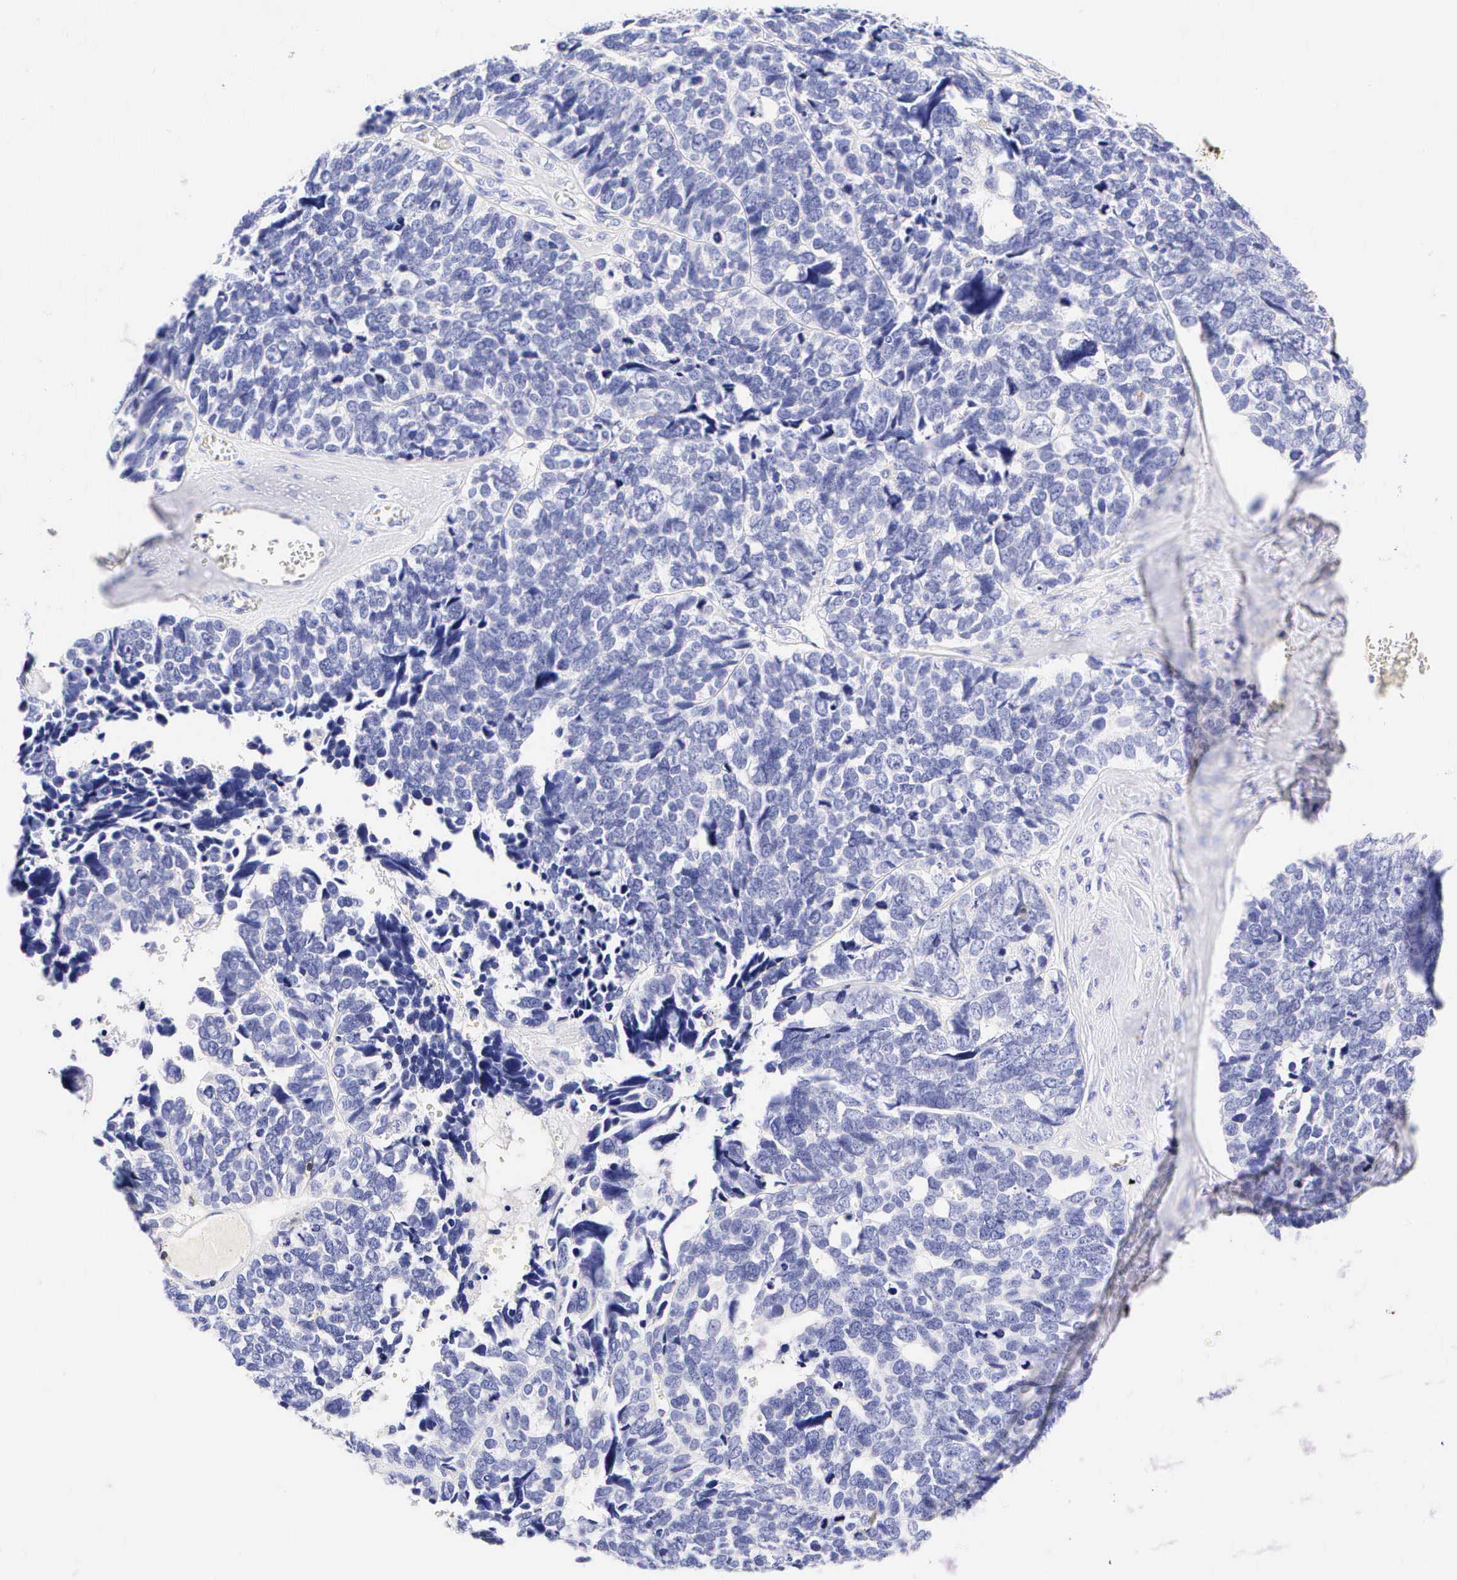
{"staining": {"intensity": "negative", "quantity": "none", "location": "none"}, "tissue": "ovarian cancer", "cell_type": "Tumor cells", "image_type": "cancer", "snomed": [{"axis": "morphology", "description": "Cystadenocarcinoma, serous, NOS"}, {"axis": "topography", "description": "Ovary"}], "caption": "Immunohistochemical staining of human ovarian cancer (serous cystadenocarcinoma) reveals no significant staining in tumor cells. (Stains: DAB IHC with hematoxylin counter stain, Microscopy: brightfield microscopy at high magnification).", "gene": "CD3E", "patient": {"sex": "female", "age": 77}}